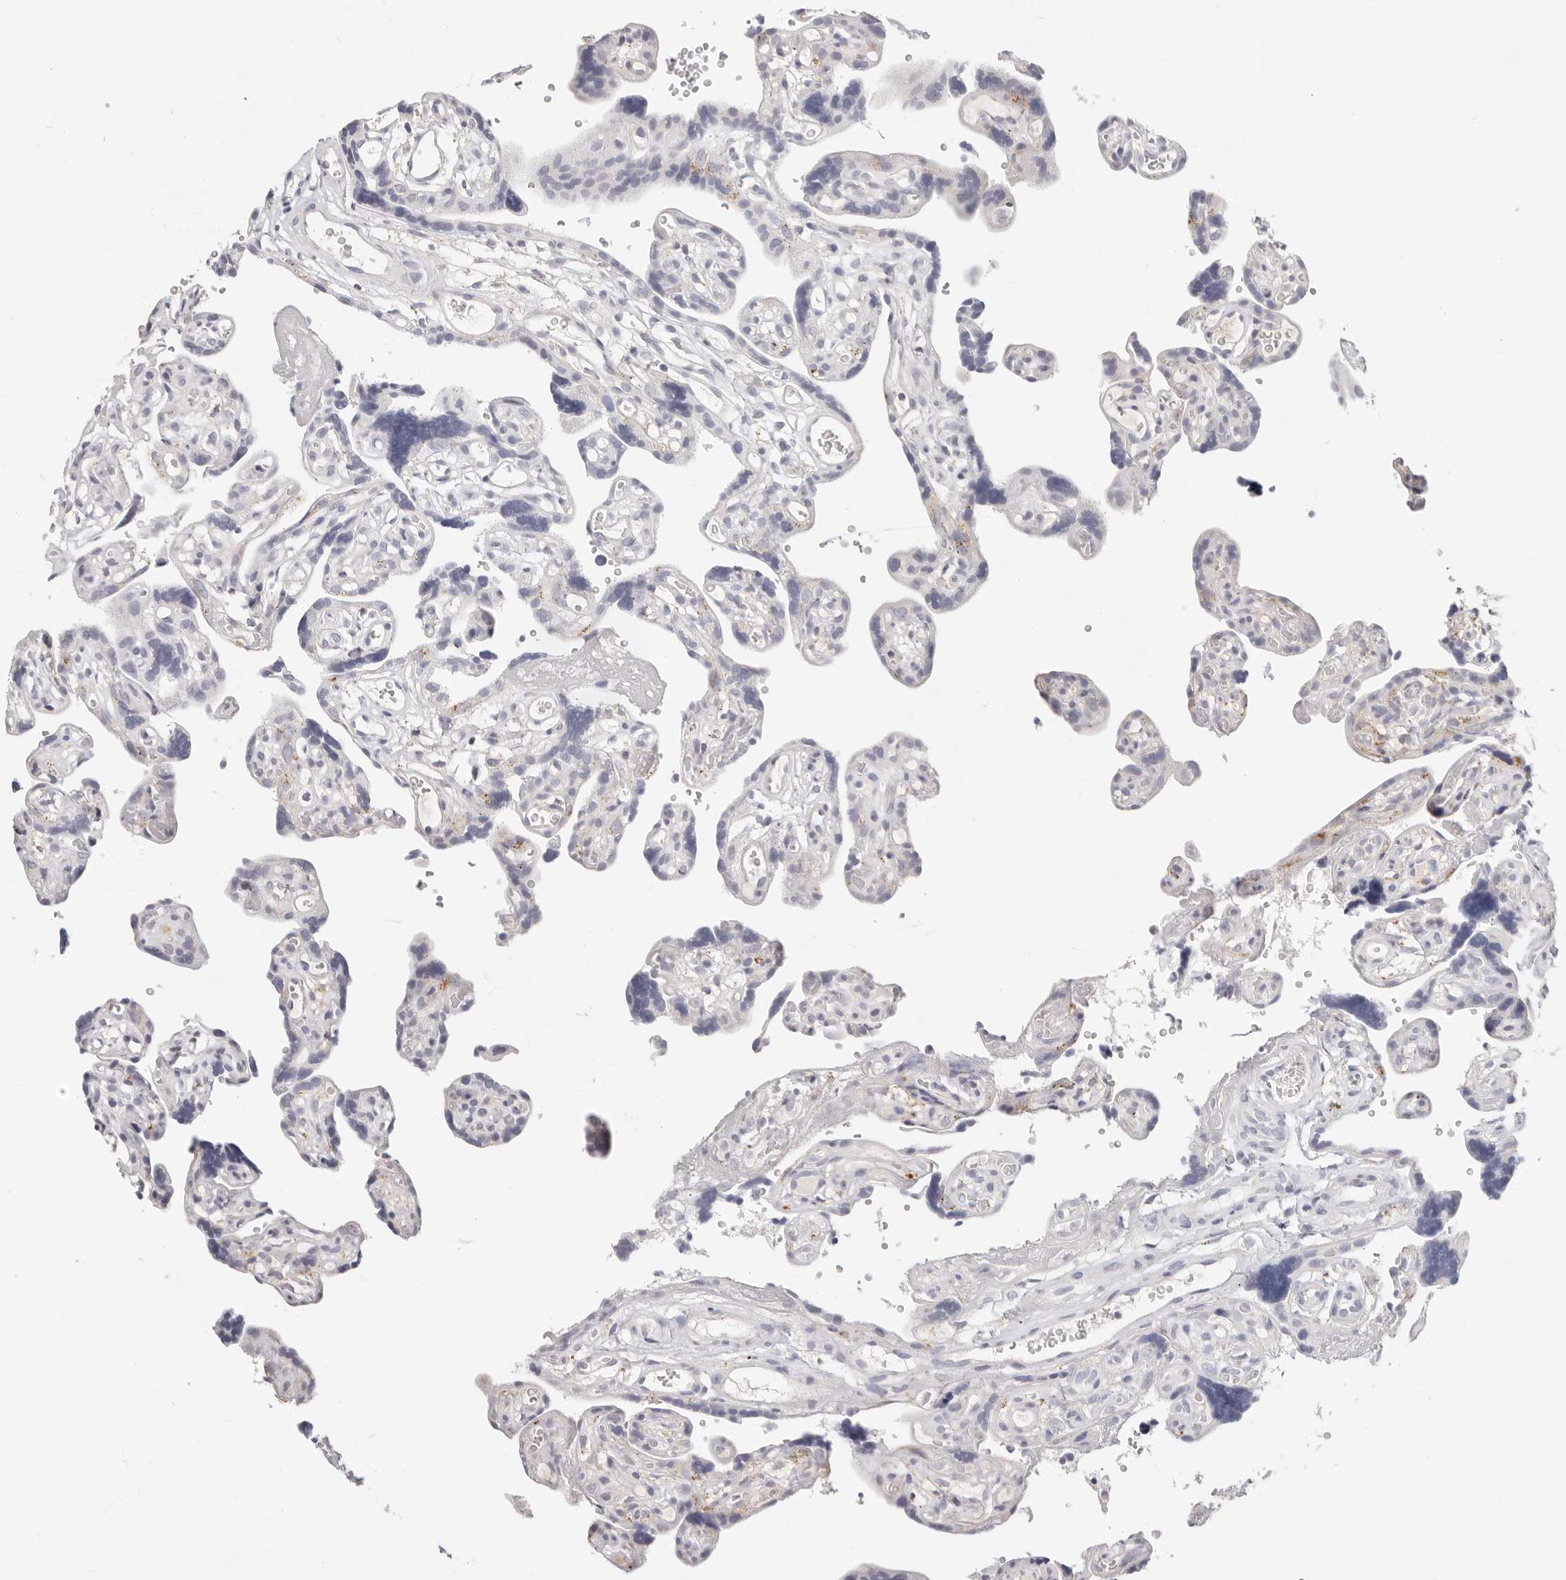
{"staining": {"intensity": "moderate", "quantity": "25%-75%", "location": "cytoplasmic/membranous"}, "tissue": "placenta", "cell_type": "Decidual cells", "image_type": "normal", "snomed": [{"axis": "morphology", "description": "Normal tissue, NOS"}, {"axis": "topography", "description": "Placenta"}], "caption": "There is medium levels of moderate cytoplasmic/membranous staining in decidual cells of unremarkable placenta, as demonstrated by immunohistochemical staining (brown color).", "gene": "STKLD1", "patient": {"sex": "female", "age": 30}}